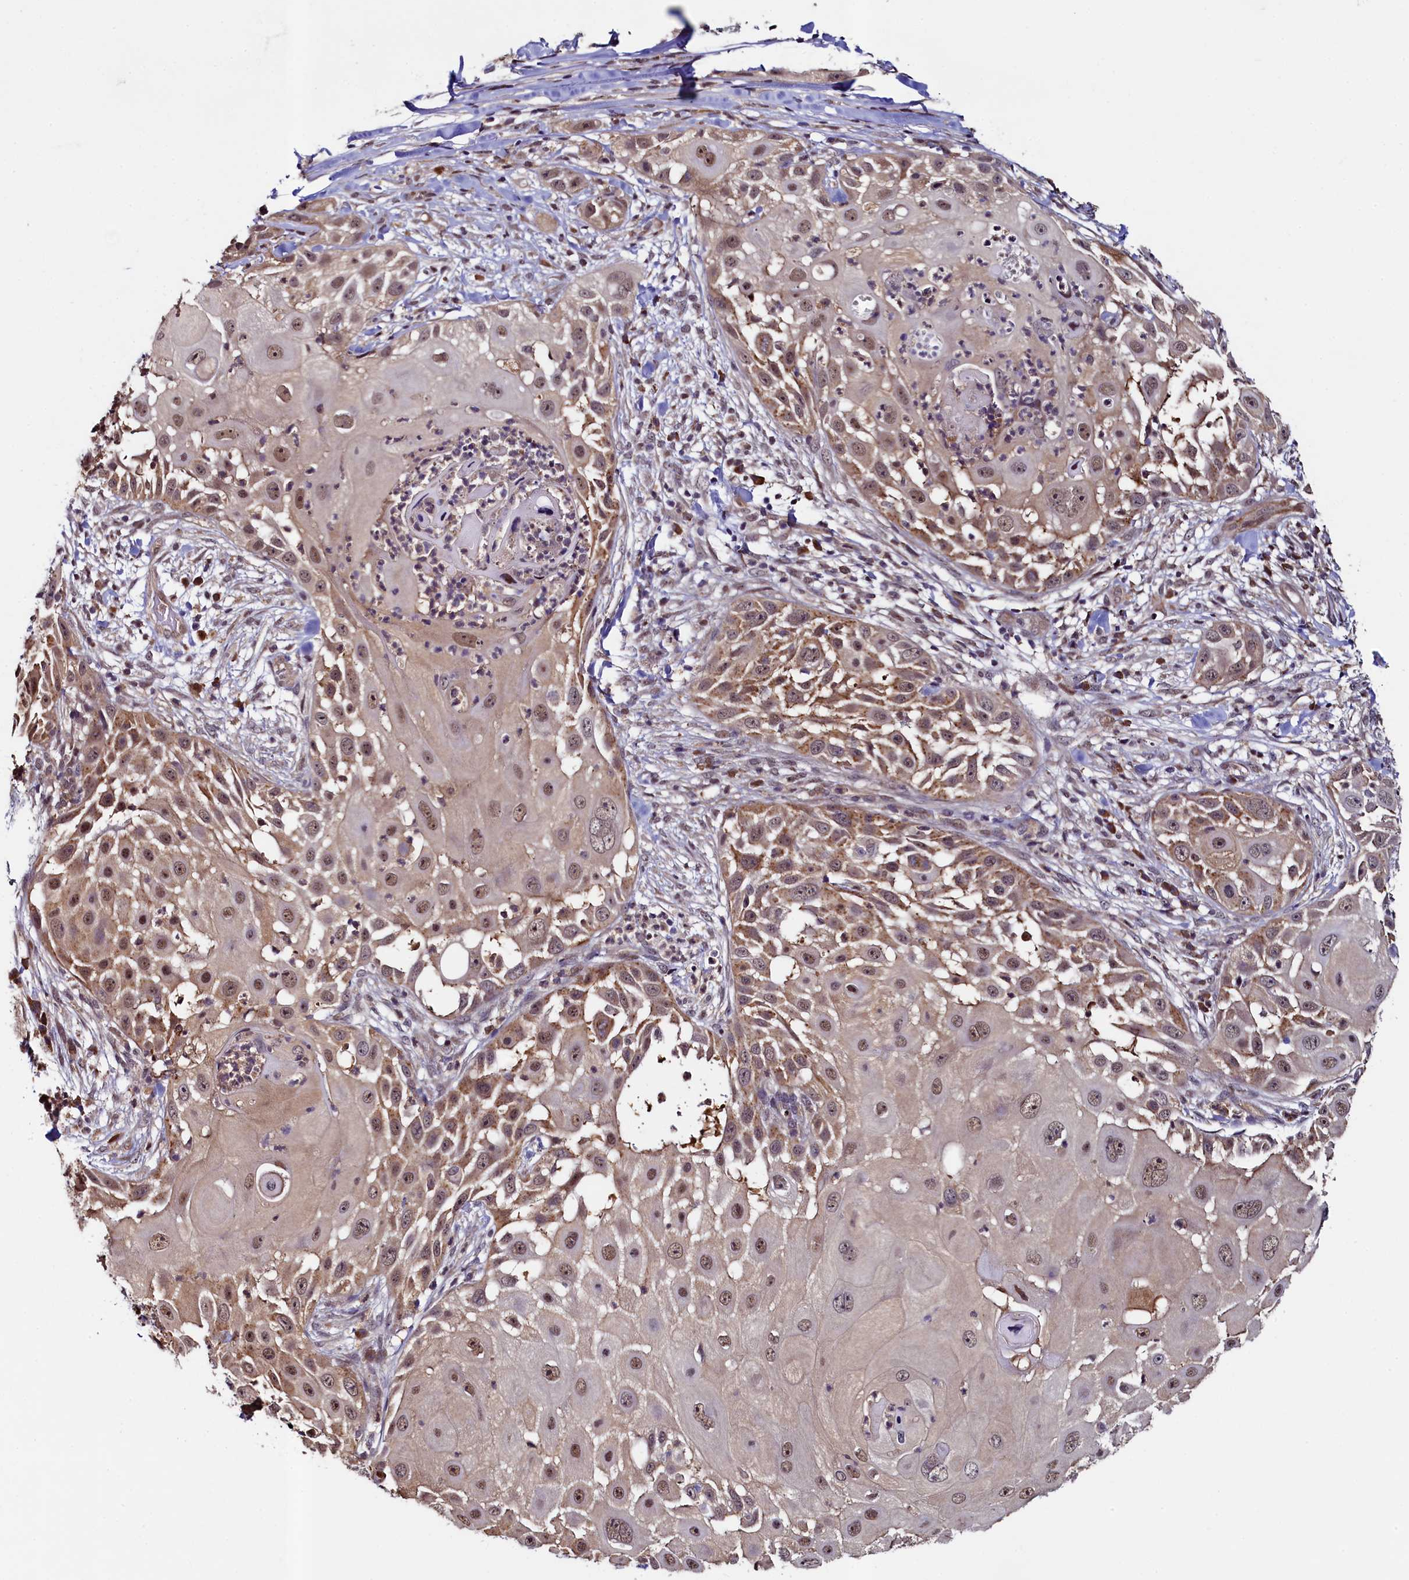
{"staining": {"intensity": "moderate", "quantity": ">75%", "location": "cytoplasmic/membranous,nuclear"}, "tissue": "skin cancer", "cell_type": "Tumor cells", "image_type": "cancer", "snomed": [{"axis": "morphology", "description": "Squamous cell carcinoma, NOS"}, {"axis": "topography", "description": "Skin"}], "caption": "Skin cancer stained with IHC shows moderate cytoplasmic/membranous and nuclear positivity in approximately >75% of tumor cells.", "gene": "LEO1", "patient": {"sex": "female", "age": 44}}